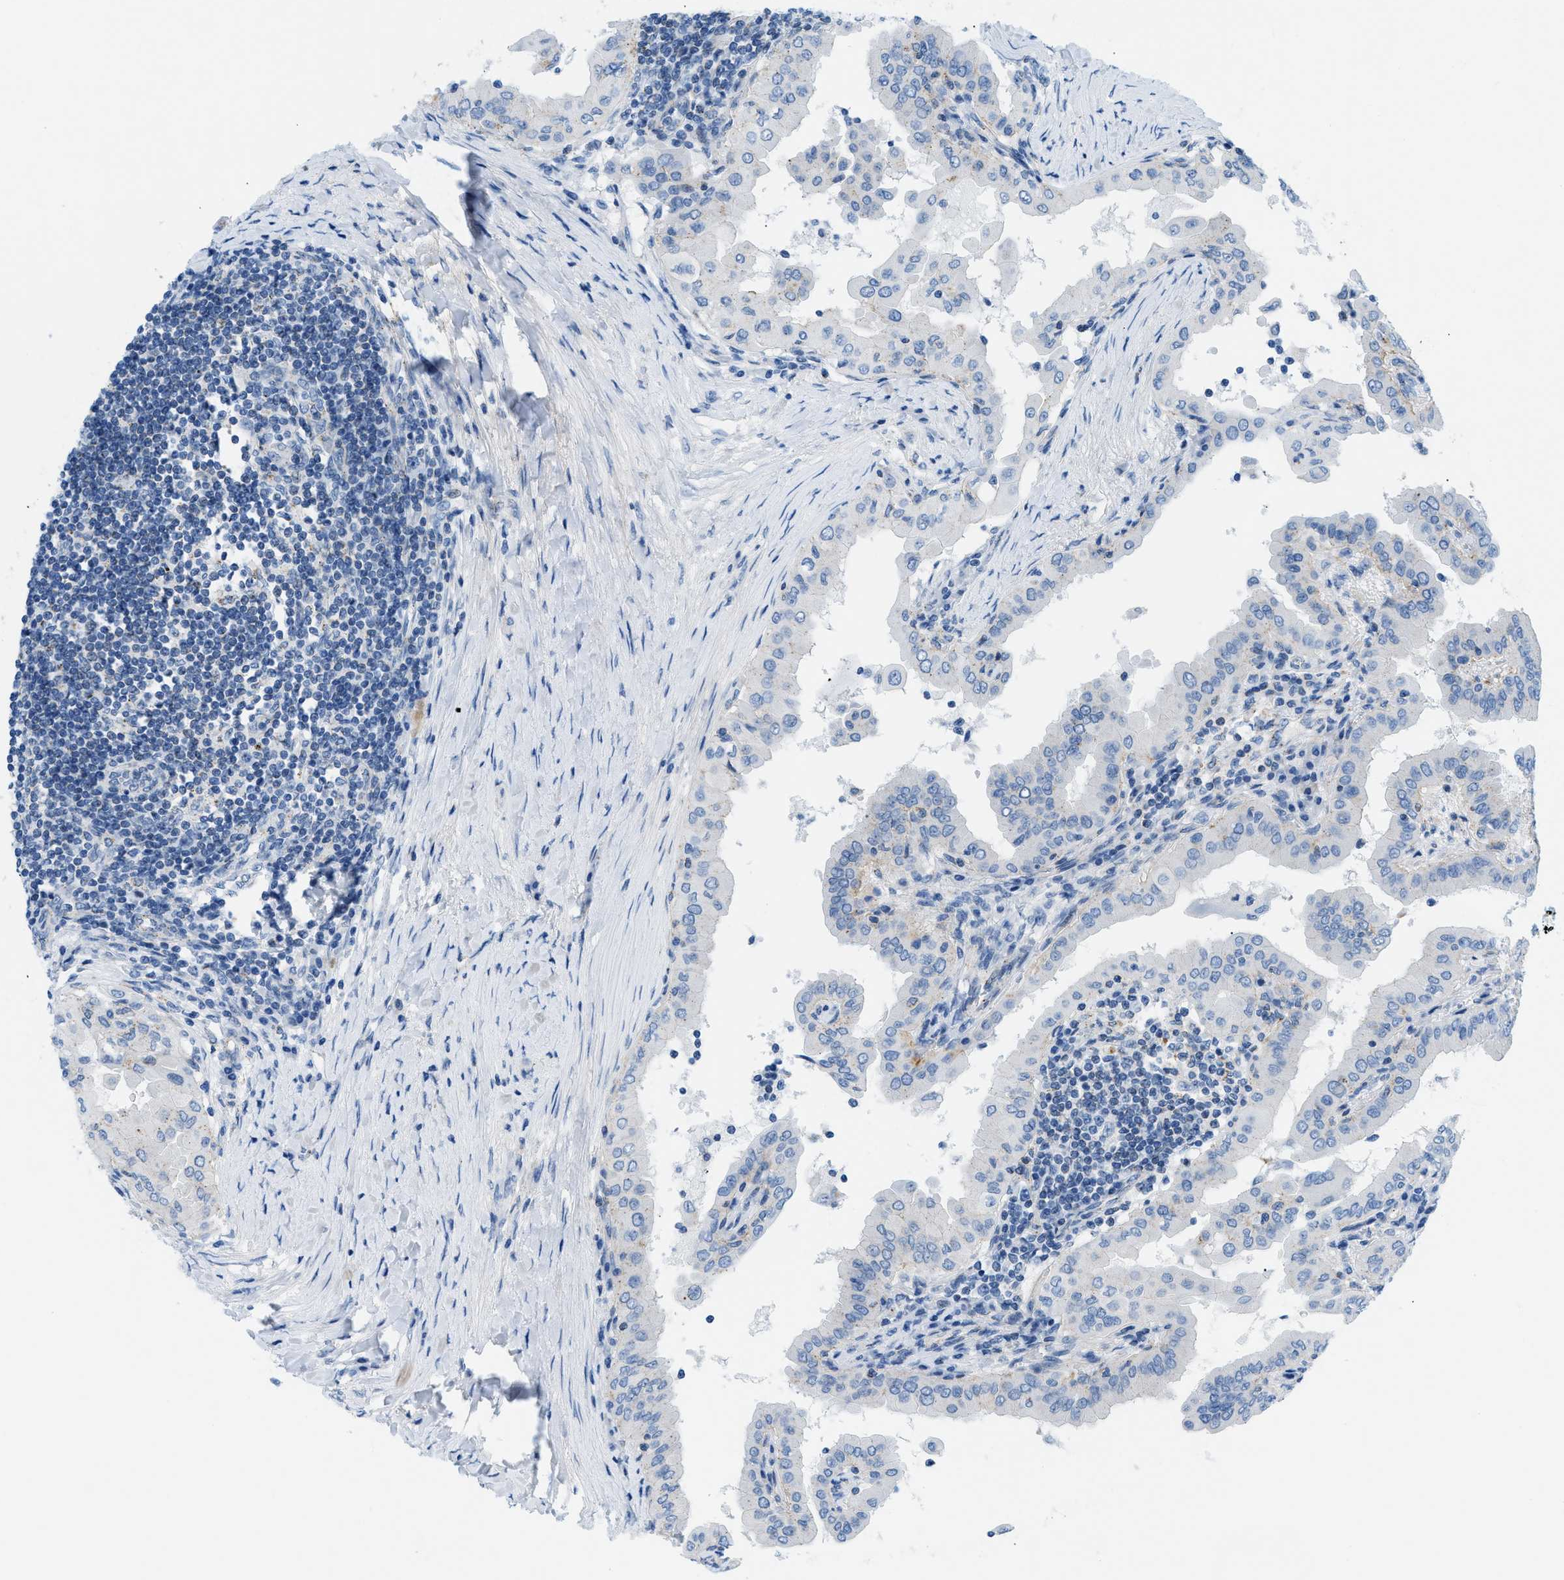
{"staining": {"intensity": "negative", "quantity": "none", "location": "none"}, "tissue": "thyroid cancer", "cell_type": "Tumor cells", "image_type": "cancer", "snomed": [{"axis": "morphology", "description": "Papillary adenocarcinoma, NOS"}, {"axis": "topography", "description": "Thyroid gland"}], "caption": "This is an immunohistochemistry histopathology image of thyroid papillary adenocarcinoma. There is no expression in tumor cells.", "gene": "FDCSP", "patient": {"sex": "male", "age": 33}}